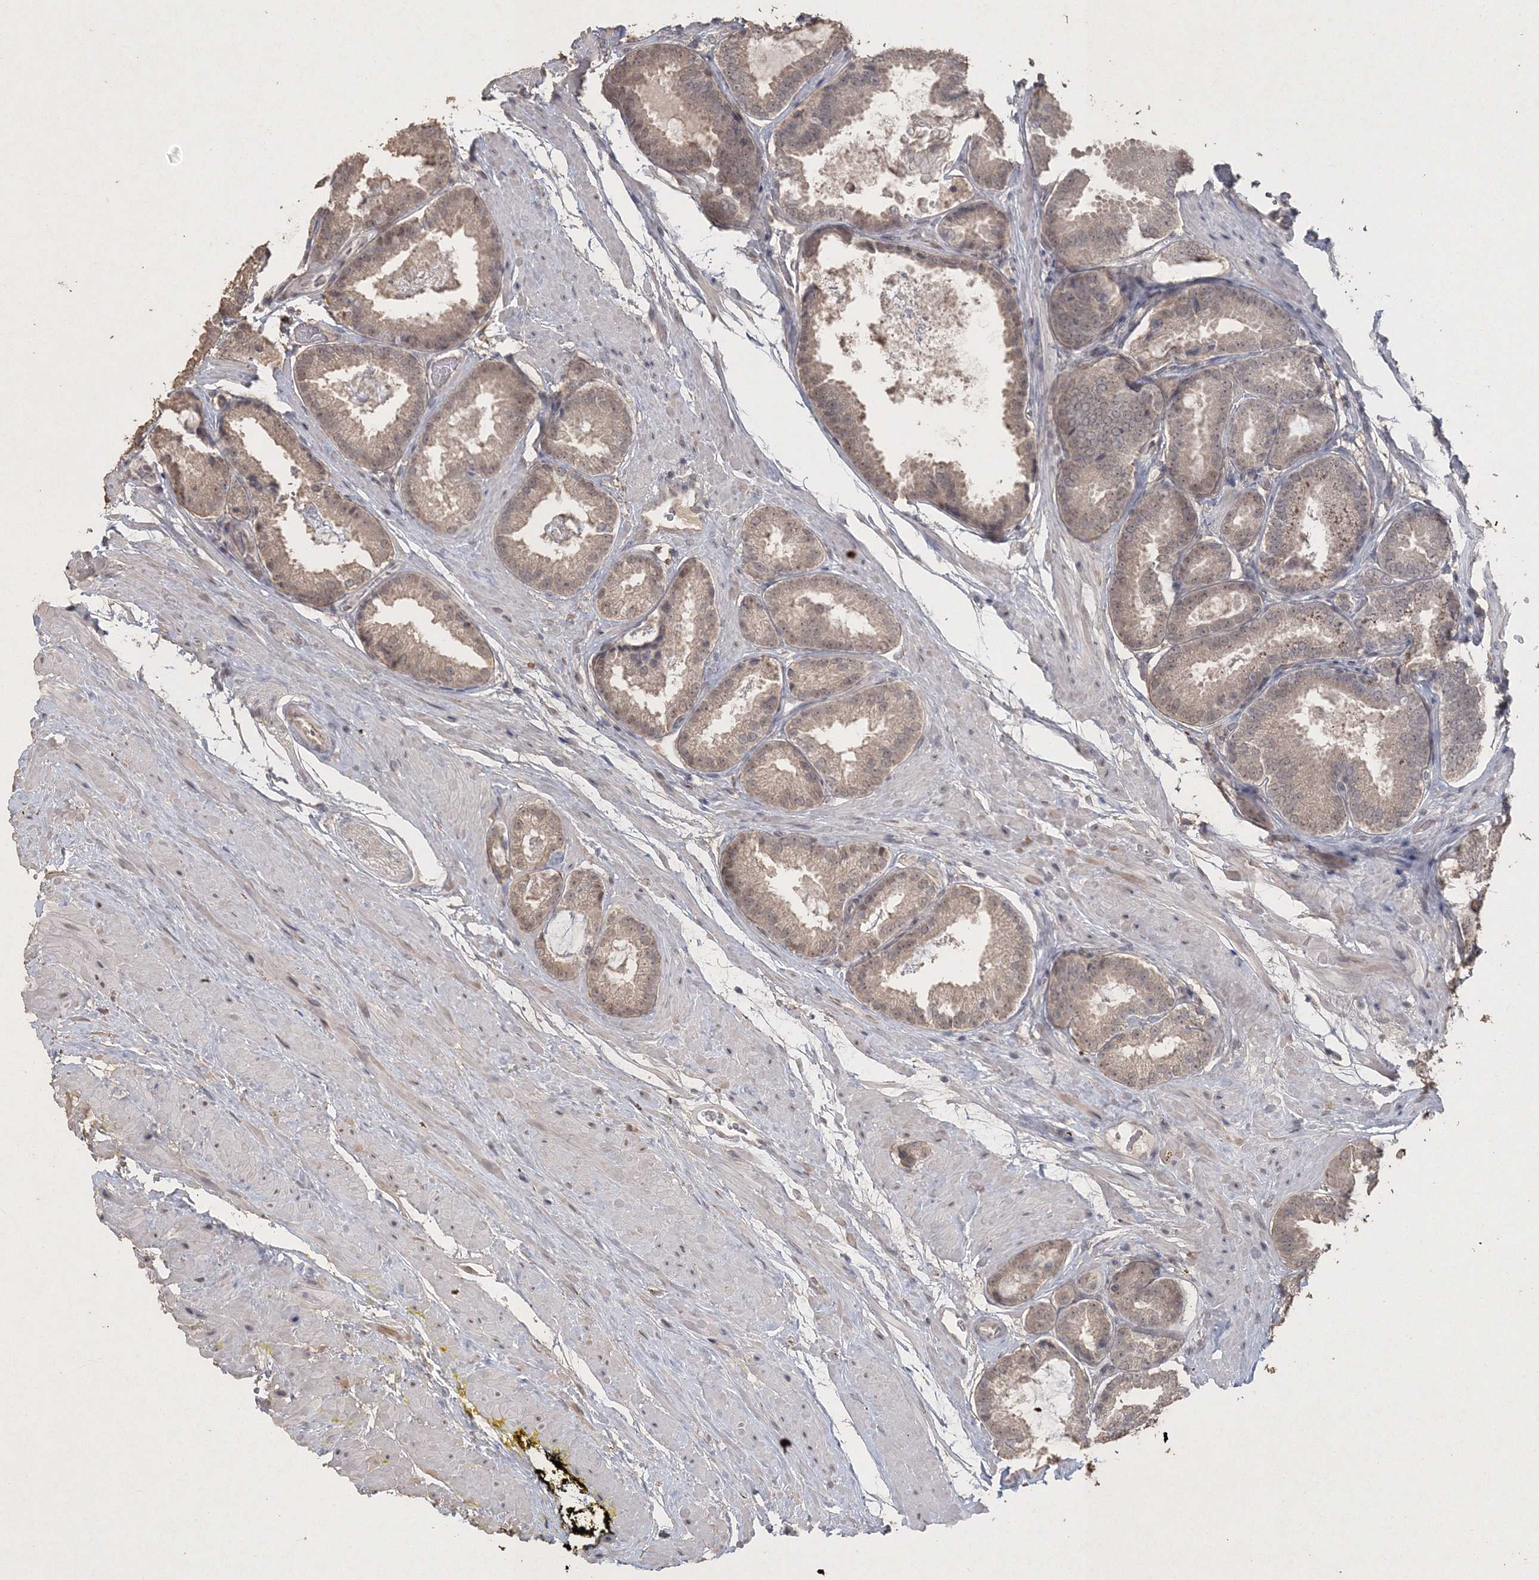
{"staining": {"intensity": "weak", "quantity": "<25%", "location": "cytoplasmic/membranous"}, "tissue": "prostate cancer", "cell_type": "Tumor cells", "image_type": "cancer", "snomed": [{"axis": "morphology", "description": "Adenocarcinoma, Low grade"}, {"axis": "topography", "description": "Prostate"}], "caption": "IHC image of neoplastic tissue: adenocarcinoma (low-grade) (prostate) stained with DAB demonstrates no significant protein expression in tumor cells.", "gene": "UIMC1", "patient": {"sex": "male", "age": 71}}